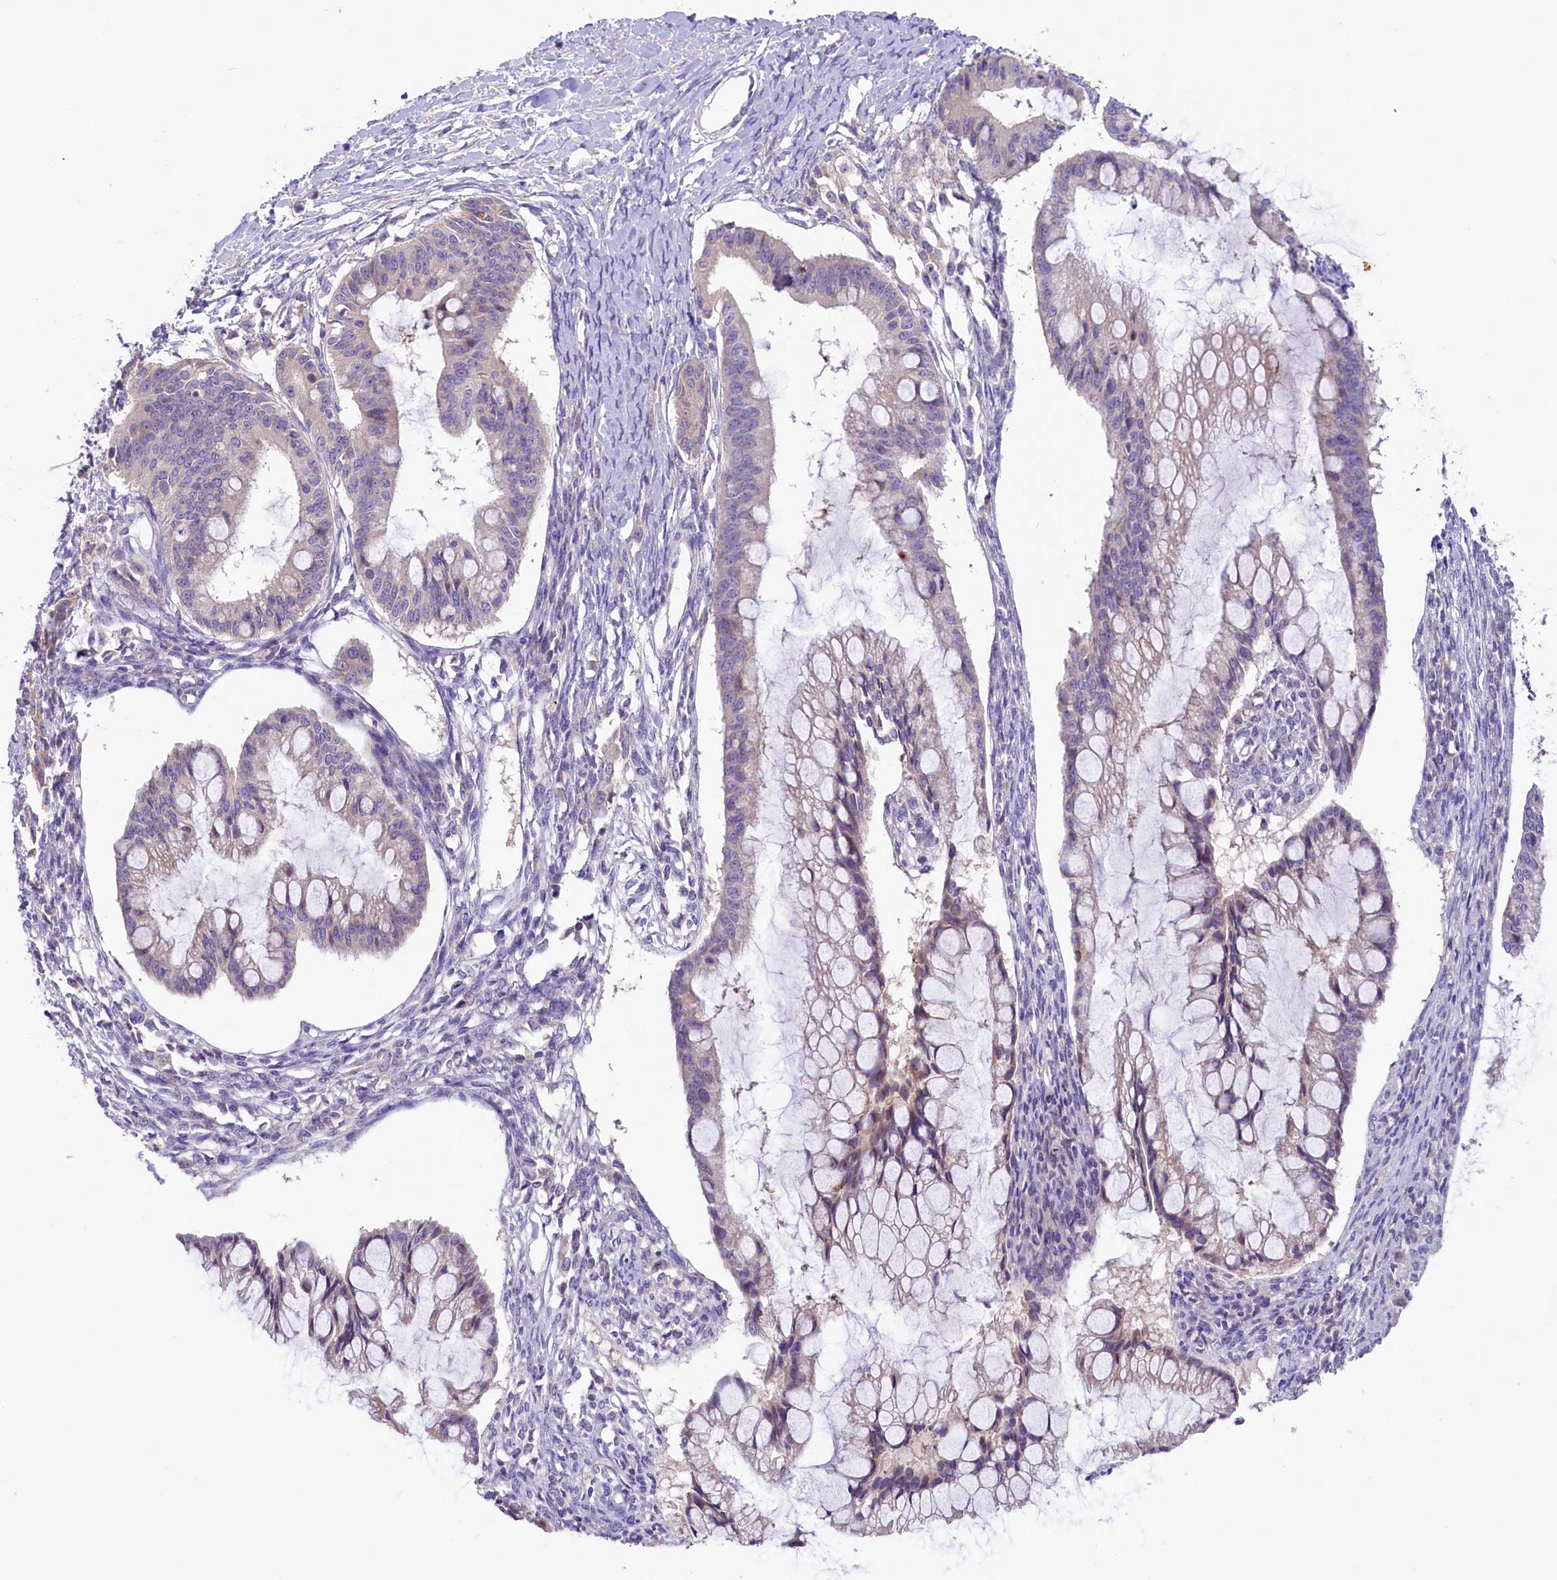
{"staining": {"intensity": "negative", "quantity": "none", "location": "none"}, "tissue": "ovarian cancer", "cell_type": "Tumor cells", "image_type": "cancer", "snomed": [{"axis": "morphology", "description": "Cystadenocarcinoma, mucinous, NOS"}, {"axis": "topography", "description": "Ovary"}], "caption": "Ovarian mucinous cystadenocarcinoma was stained to show a protein in brown. There is no significant positivity in tumor cells.", "gene": "CD99L2", "patient": {"sex": "female", "age": 73}}